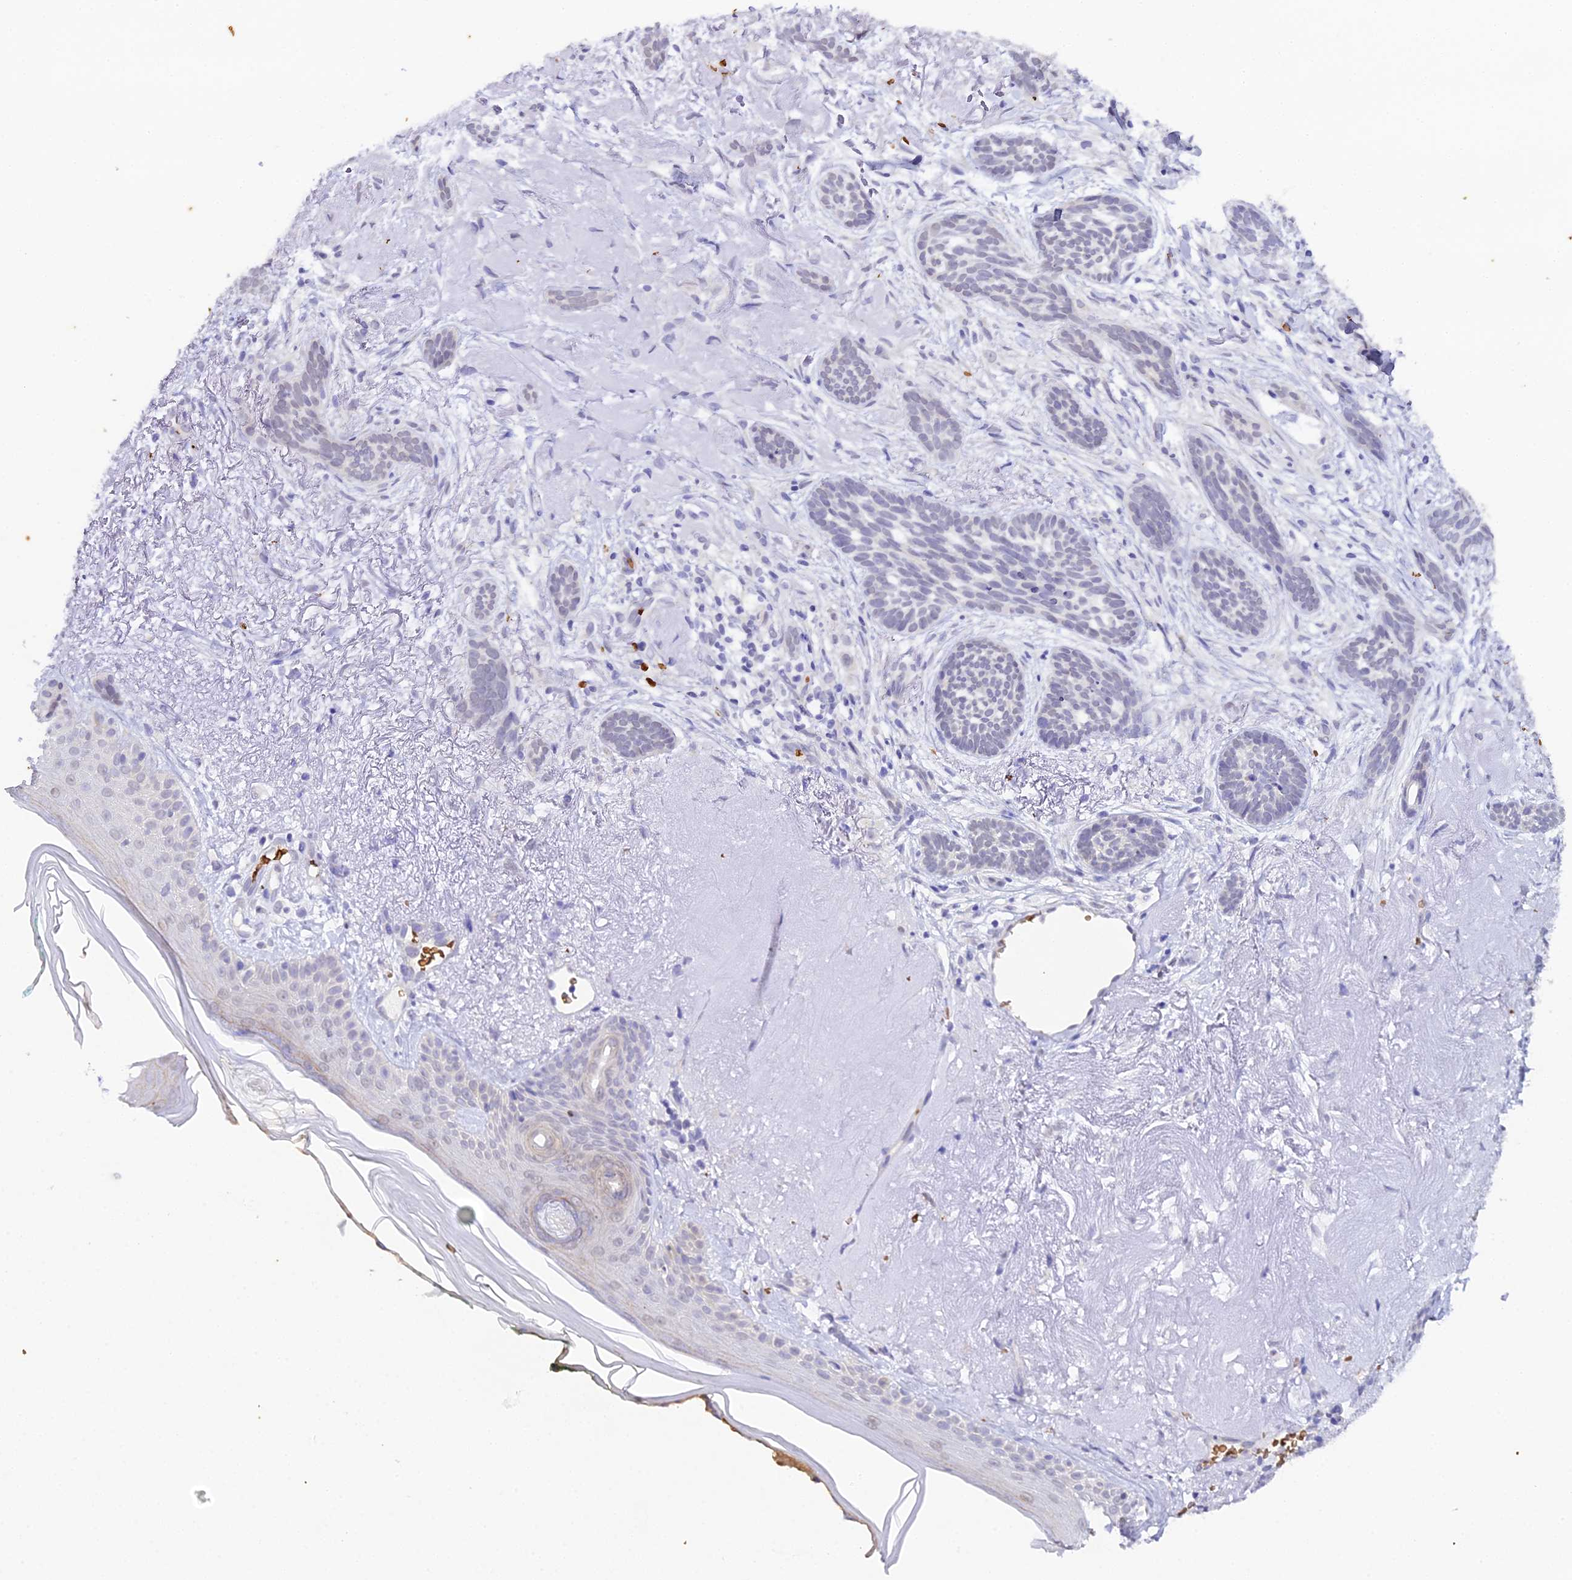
{"staining": {"intensity": "negative", "quantity": "none", "location": "none"}, "tissue": "skin cancer", "cell_type": "Tumor cells", "image_type": "cancer", "snomed": [{"axis": "morphology", "description": "Basal cell carcinoma"}, {"axis": "topography", "description": "Skin"}], "caption": "DAB (3,3'-diaminobenzidine) immunohistochemical staining of skin cancer (basal cell carcinoma) demonstrates no significant expression in tumor cells.", "gene": "CFAP45", "patient": {"sex": "male", "age": 71}}